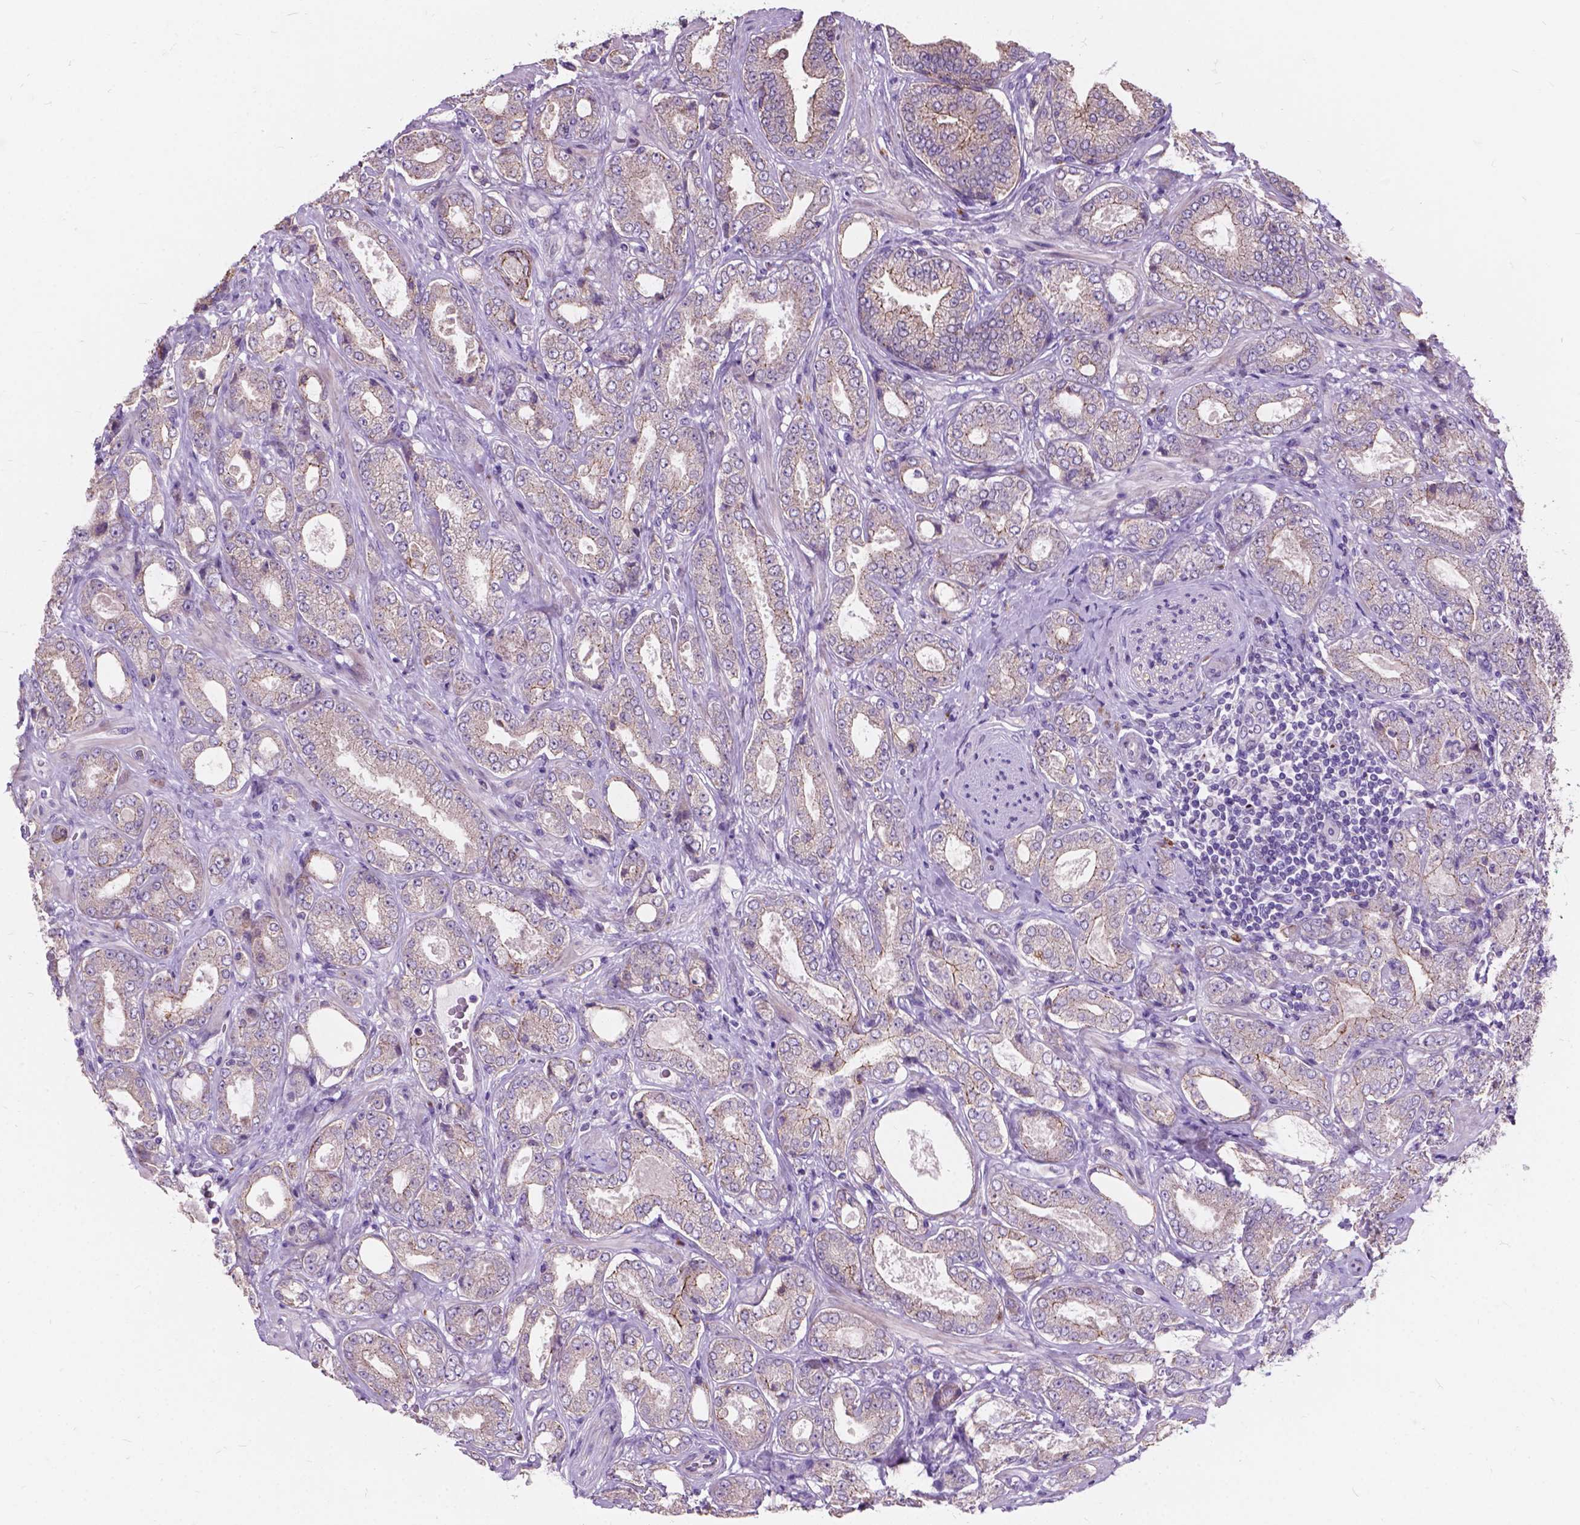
{"staining": {"intensity": "weak", "quantity": "25%-75%", "location": "cytoplasmic/membranous"}, "tissue": "prostate cancer", "cell_type": "Tumor cells", "image_type": "cancer", "snomed": [{"axis": "morphology", "description": "Adenocarcinoma, NOS"}, {"axis": "topography", "description": "Prostate"}], "caption": "Protein analysis of adenocarcinoma (prostate) tissue displays weak cytoplasmic/membranous expression in about 25%-75% of tumor cells.", "gene": "MYH14", "patient": {"sex": "male", "age": 64}}